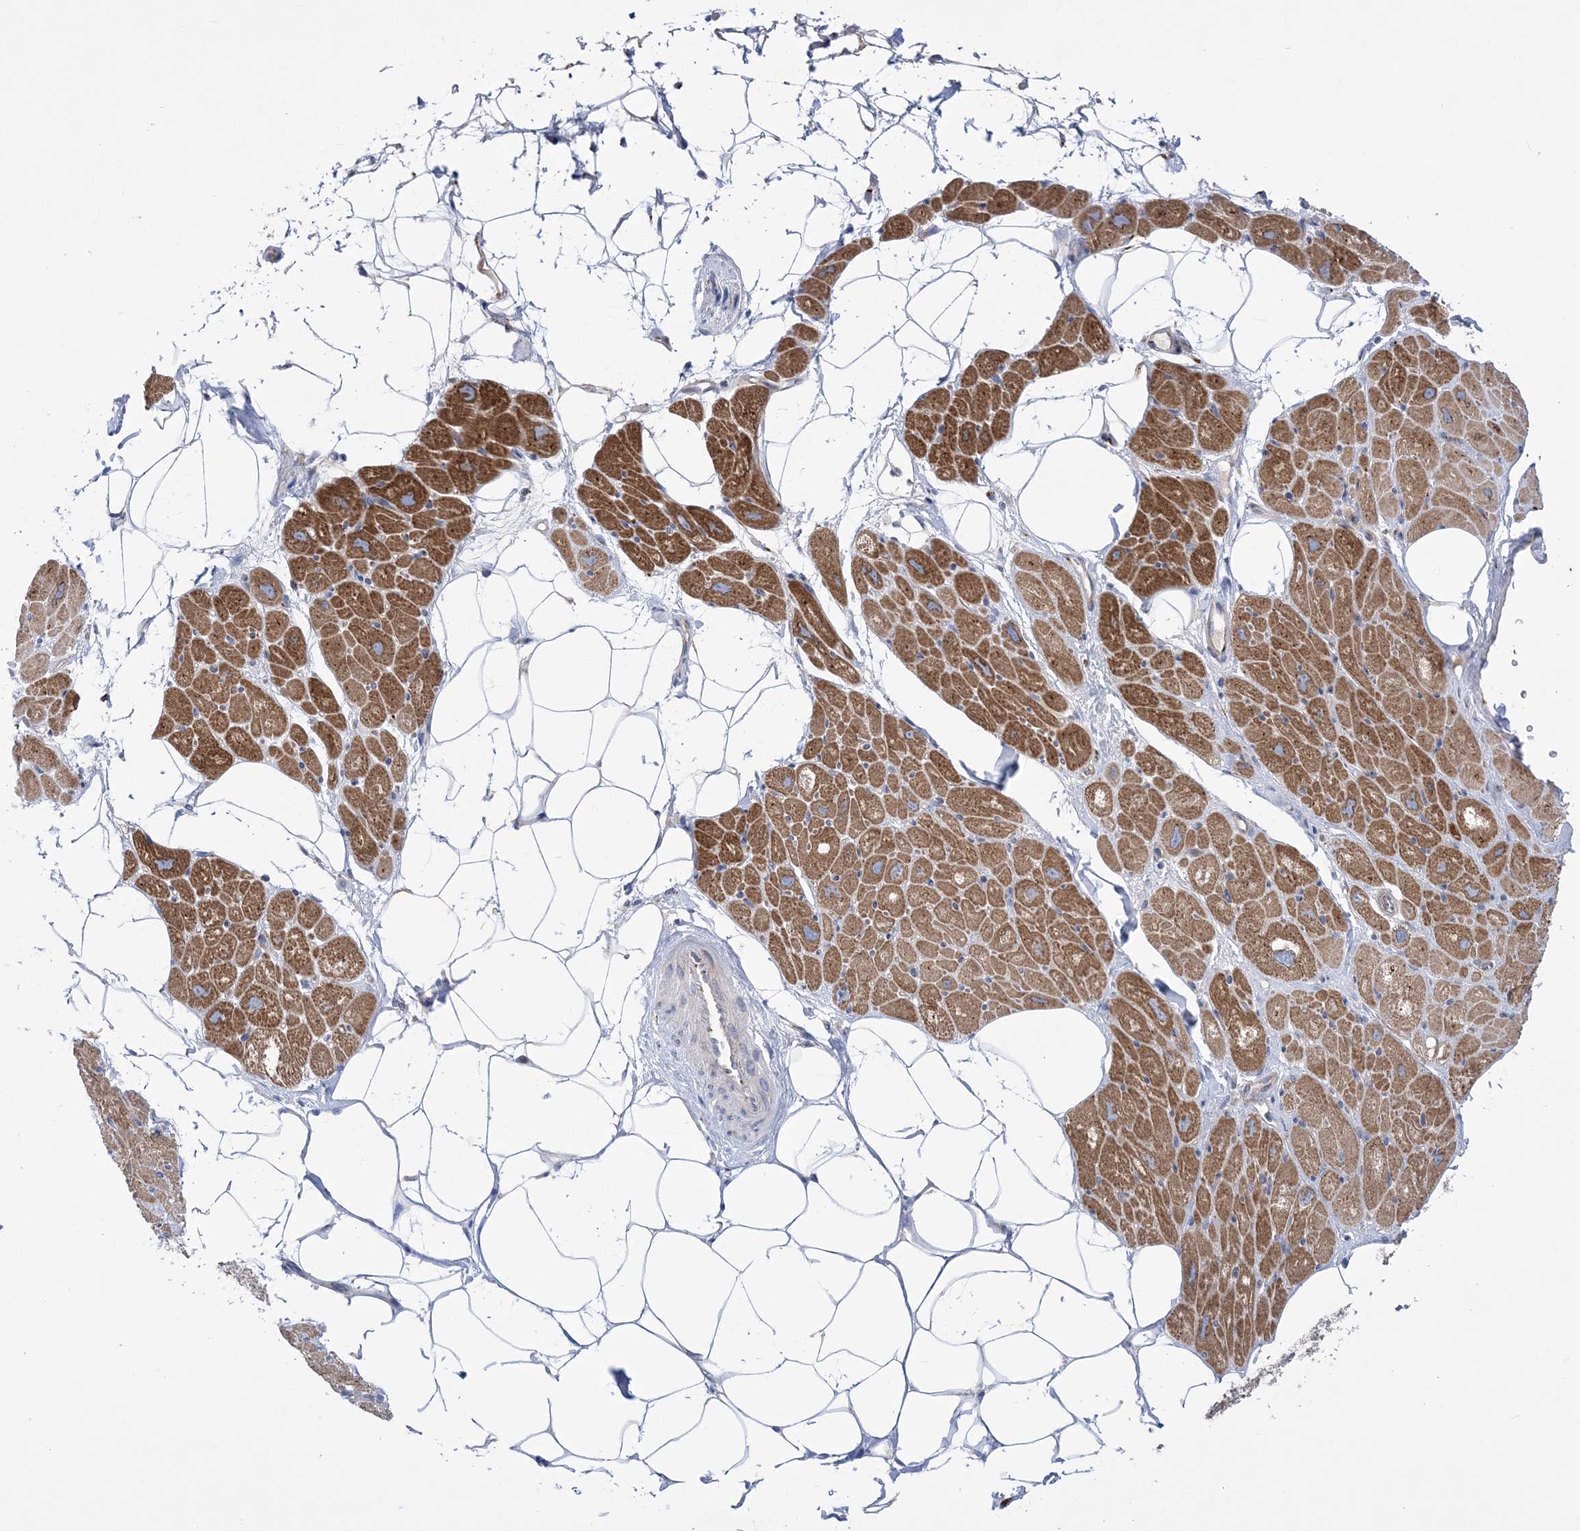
{"staining": {"intensity": "moderate", "quantity": ">75%", "location": "cytoplasmic/membranous"}, "tissue": "heart muscle", "cell_type": "Cardiomyocytes", "image_type": "normal", "snomed": [{"axis": "morphology", "description": "Normal tissue, NOS"}, {"axis": "topography", "description": "Heart"}], "caption": "IHC (DAB) staining of benign human heart muscle displays moderate cytoplasmic/membranous protein expression in about >75% of cardiomyocytes.", "gene": "COPB2", "patient": {"sex": "male", "age": 50}}